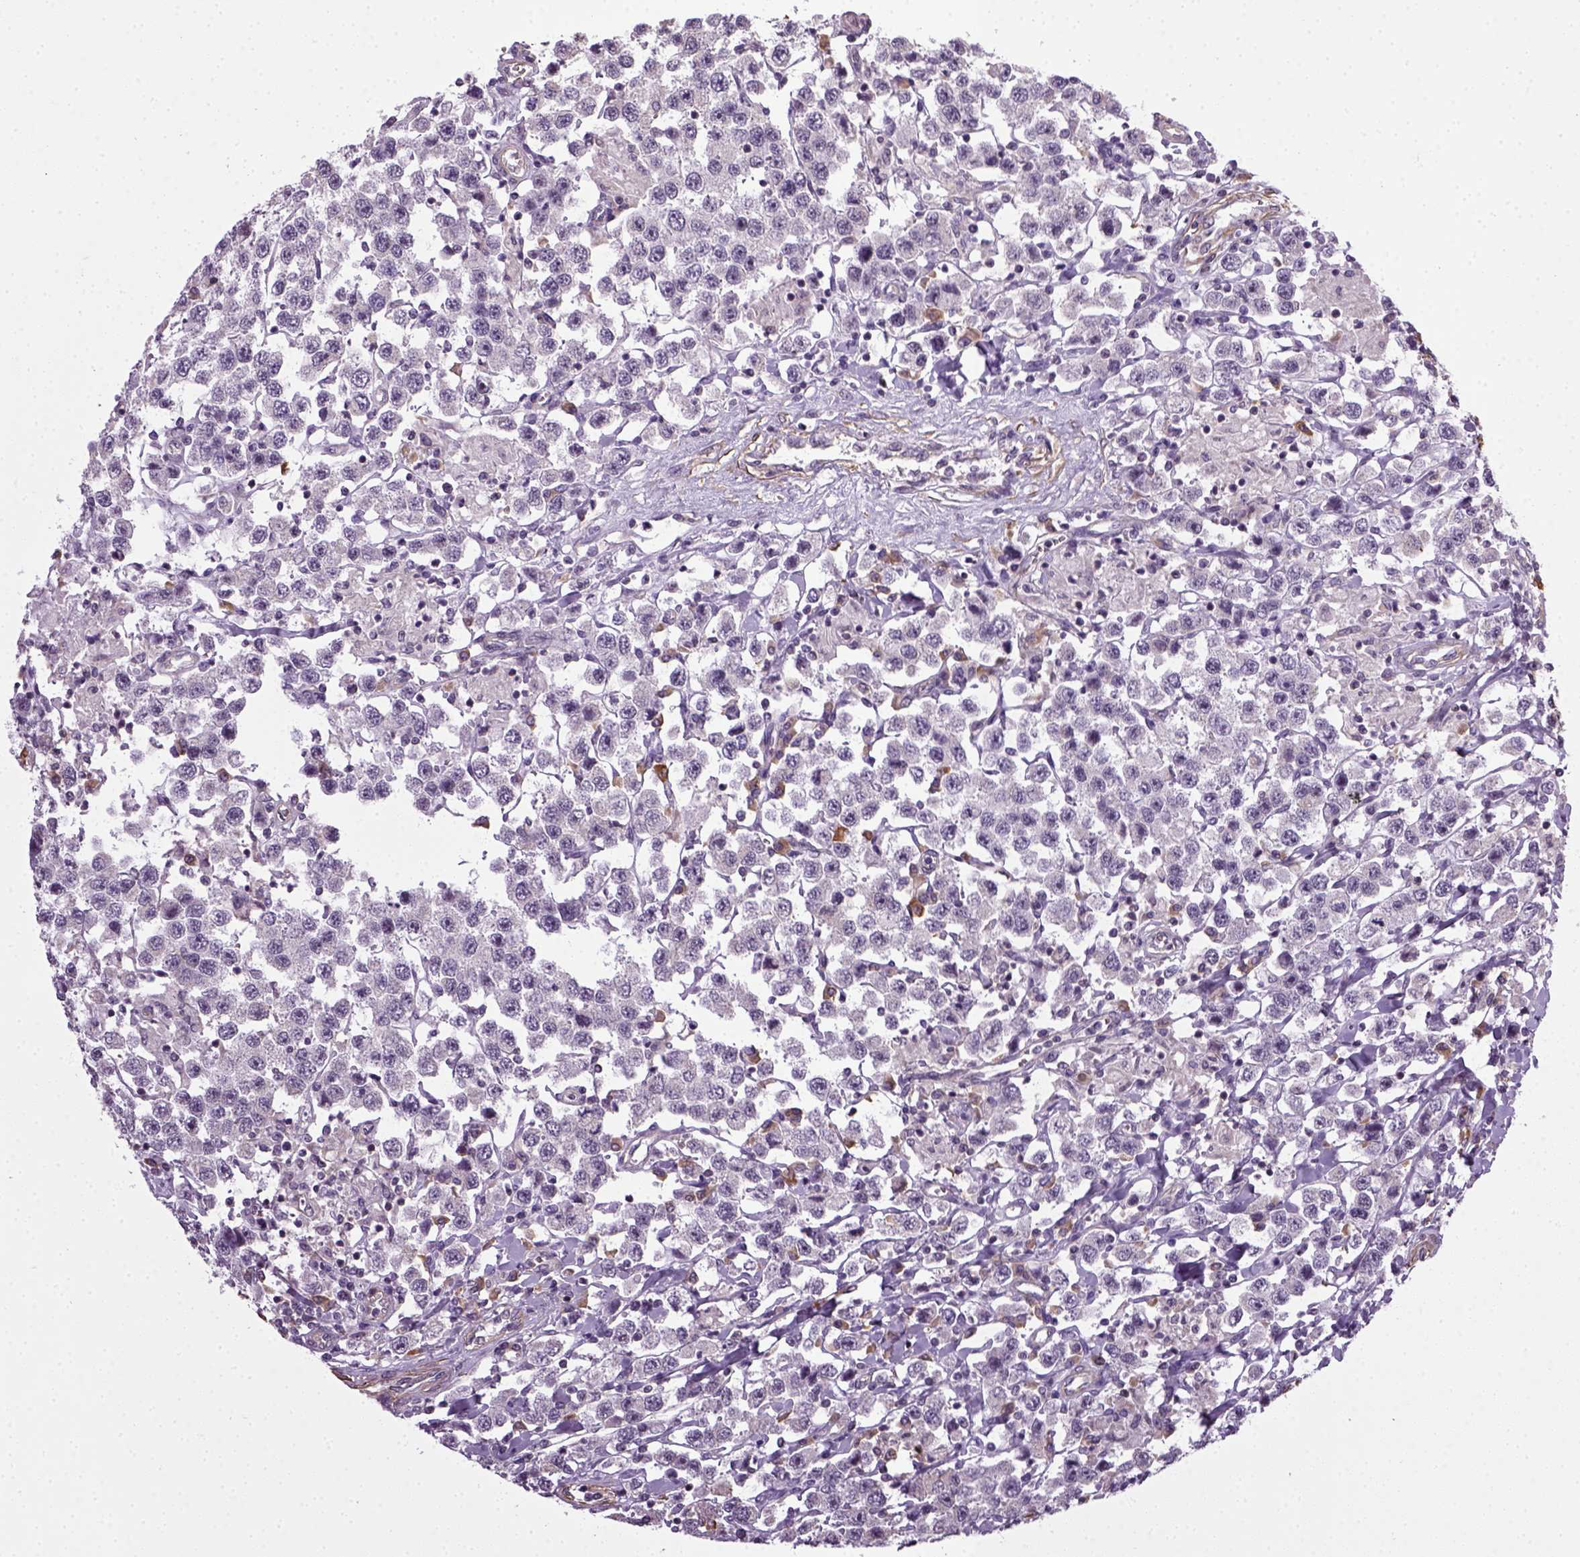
{"staining": {"intensity": "negative", "quantity": "none", "location": "none"}, "tissue": "testis cancer", "cell_type": "Tumor cells", "image_type": "cancer", "snomed": [{"axis": "morphology", "description": "Seminoma, NOS"}, {"axis": "topography", "description": "Testis"}], "caption": "High magnification brightfield microscopy of seminoma (testis) stained with DAB (3,3'-diaminobenzidine) (brown) and counterstained with hematoxylin (blue): tumor cells show no significant expression. Nuclei are stained in blue.", "gene": "TPRG1", "patient": {"sex": "male", "age": 45}}